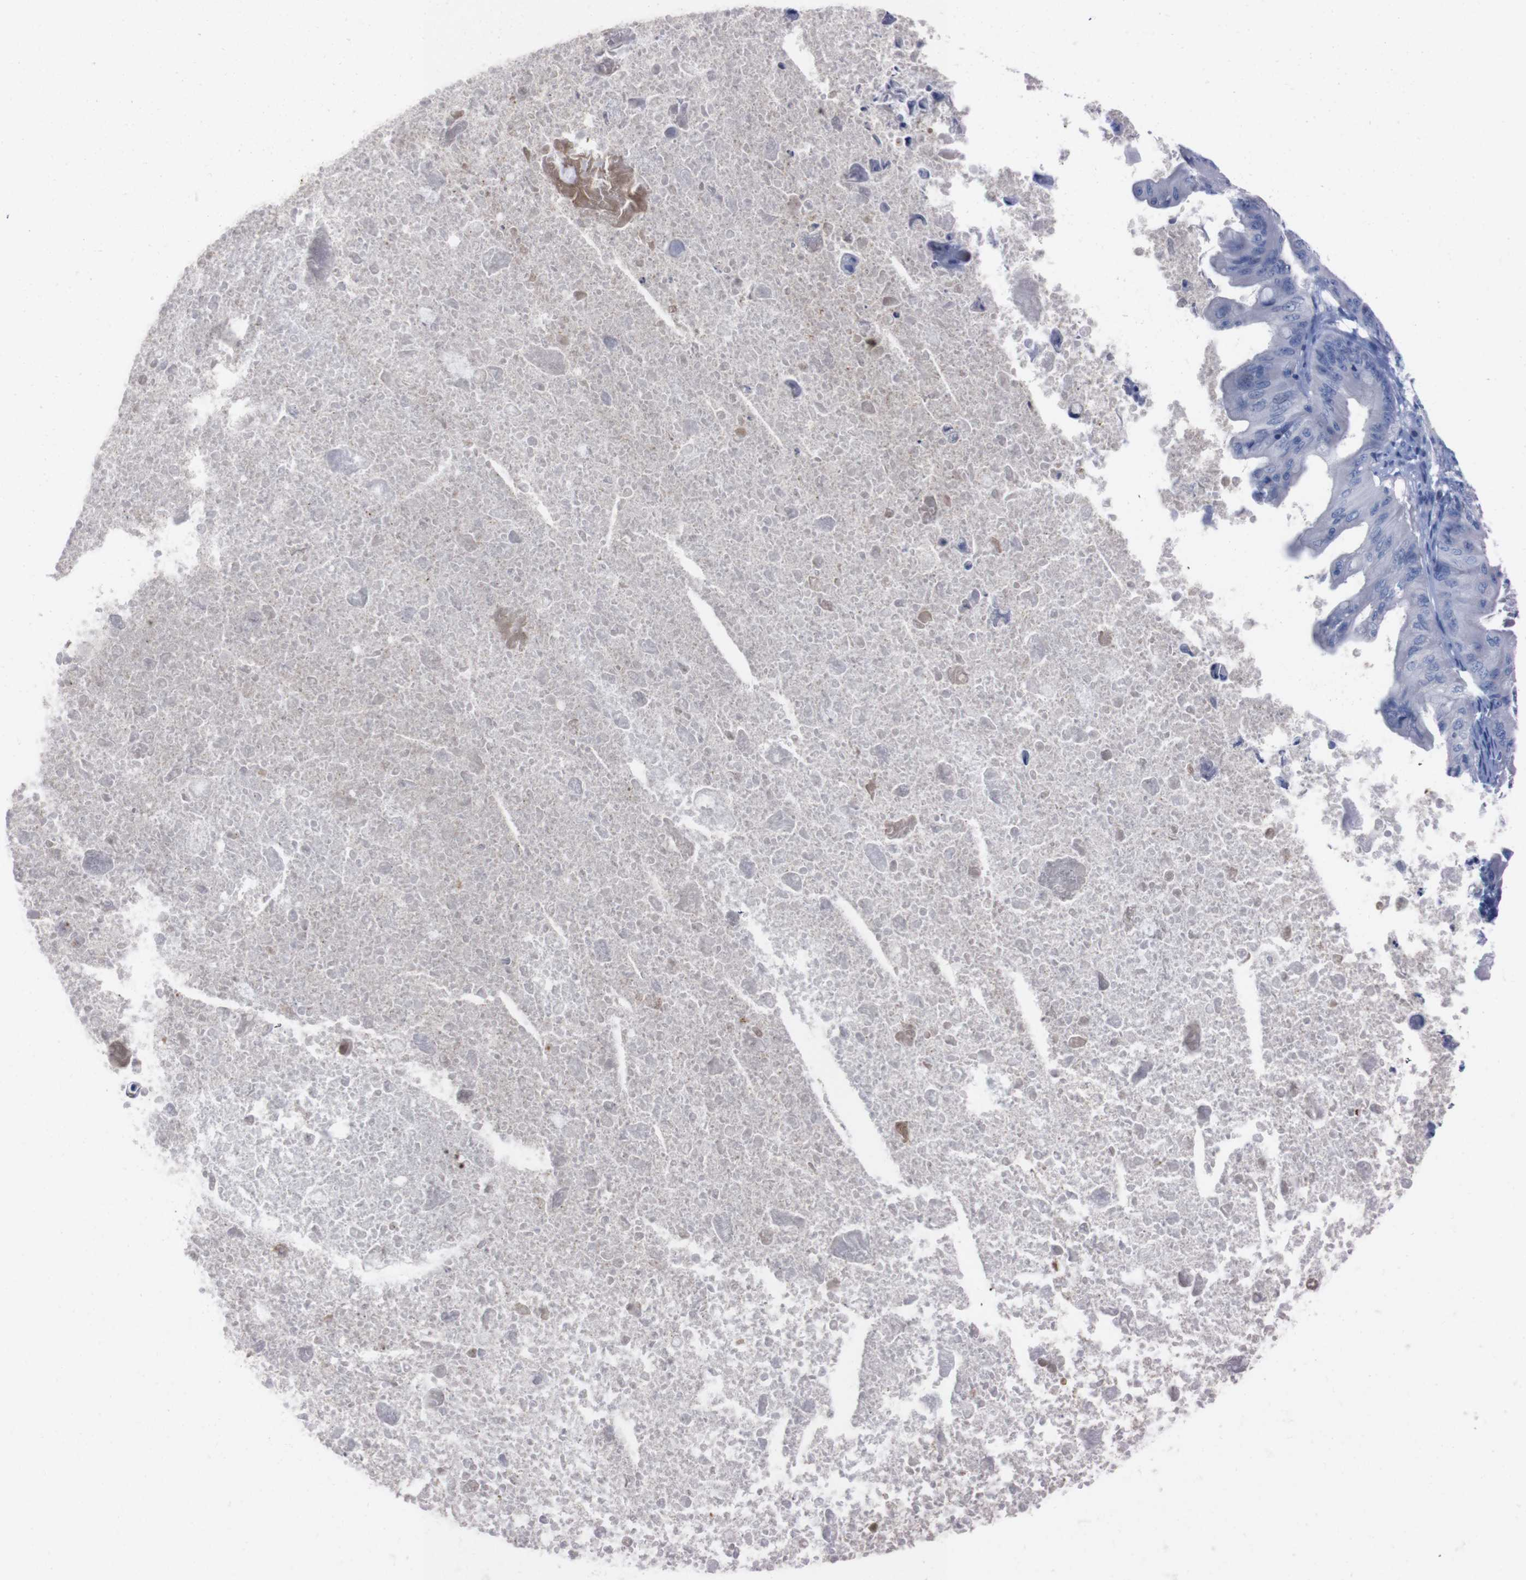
{"staining": {"intensity": "negative", "quantity": "none", "location": "none"}, "tissue": "ovarian cancer", "cell_type": "Tumor cells", "image_type": "cancer", "snomed": [{"axis": "morphology", "description": "Cystadenocarcinoma, mucinous, NOS"}, {"axis": "topography", "description": "Ovary"}], "caption": "An immunohistochemistry image of ovarian mucinous cystadenocarcinoma is shown. There is no staining in tumor cells of ovarian mucinous cystadenocarcinoma.", "gene": "TMEM243", "patient": {"sex": "female", "age": 37}}